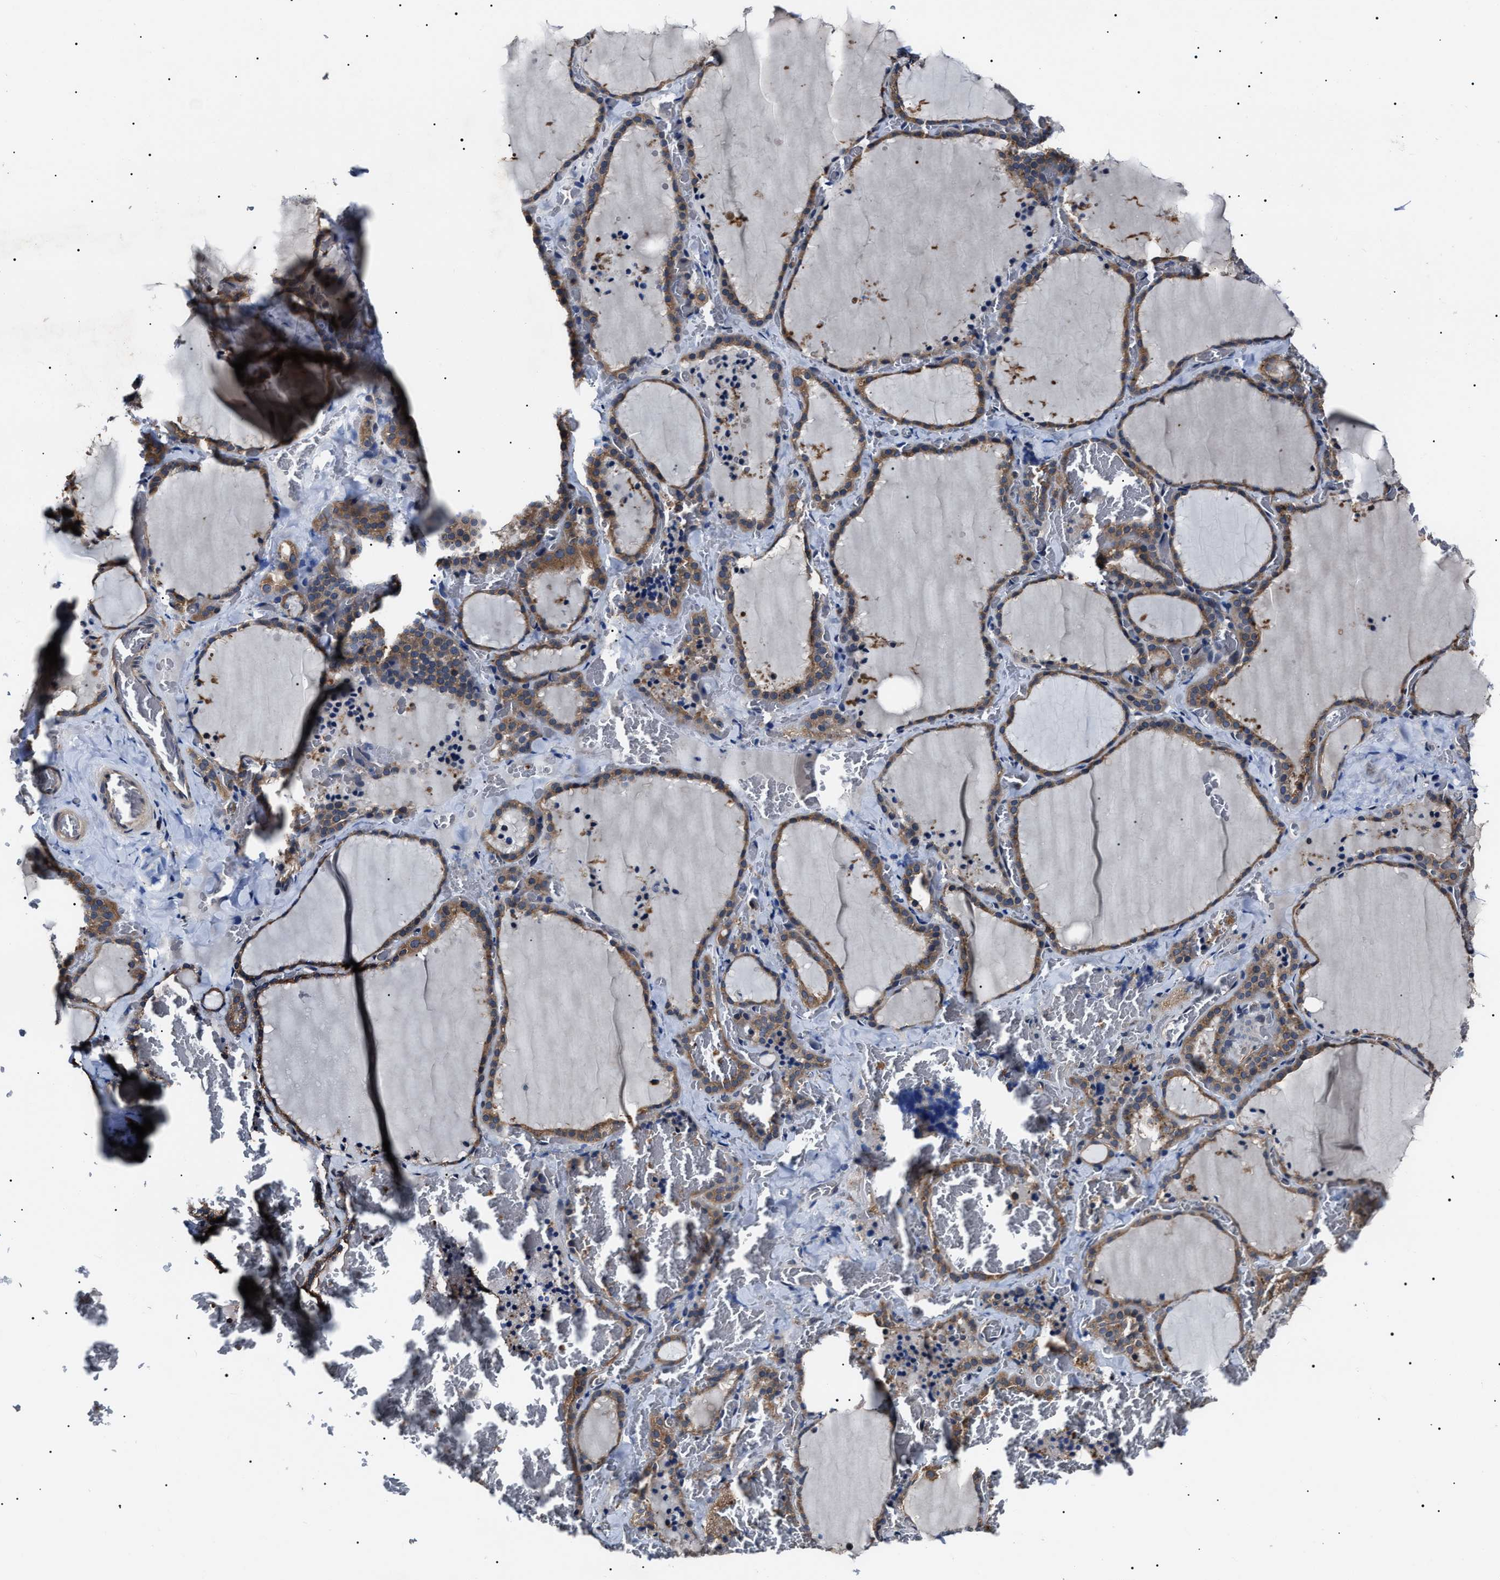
{"staining": {"intensity": "moderate", "quantity": ">75%", "location": "cytoplasmic/membranous"}, "tissue": "thyroid gland", "cell_type": "Glandular cells", "image_type": "normal", "snomed": [{"axis": "morphology", "description": "Normal tissue, NOS"}, {"axis": "topography", "description": "Thyroid gland"}], "caption": "Human thyroid gland stained with a protein marker displays moderate staining in glandular cells.", "gene": "CCT8", "patient": {"sex": "female", "age": 22}}